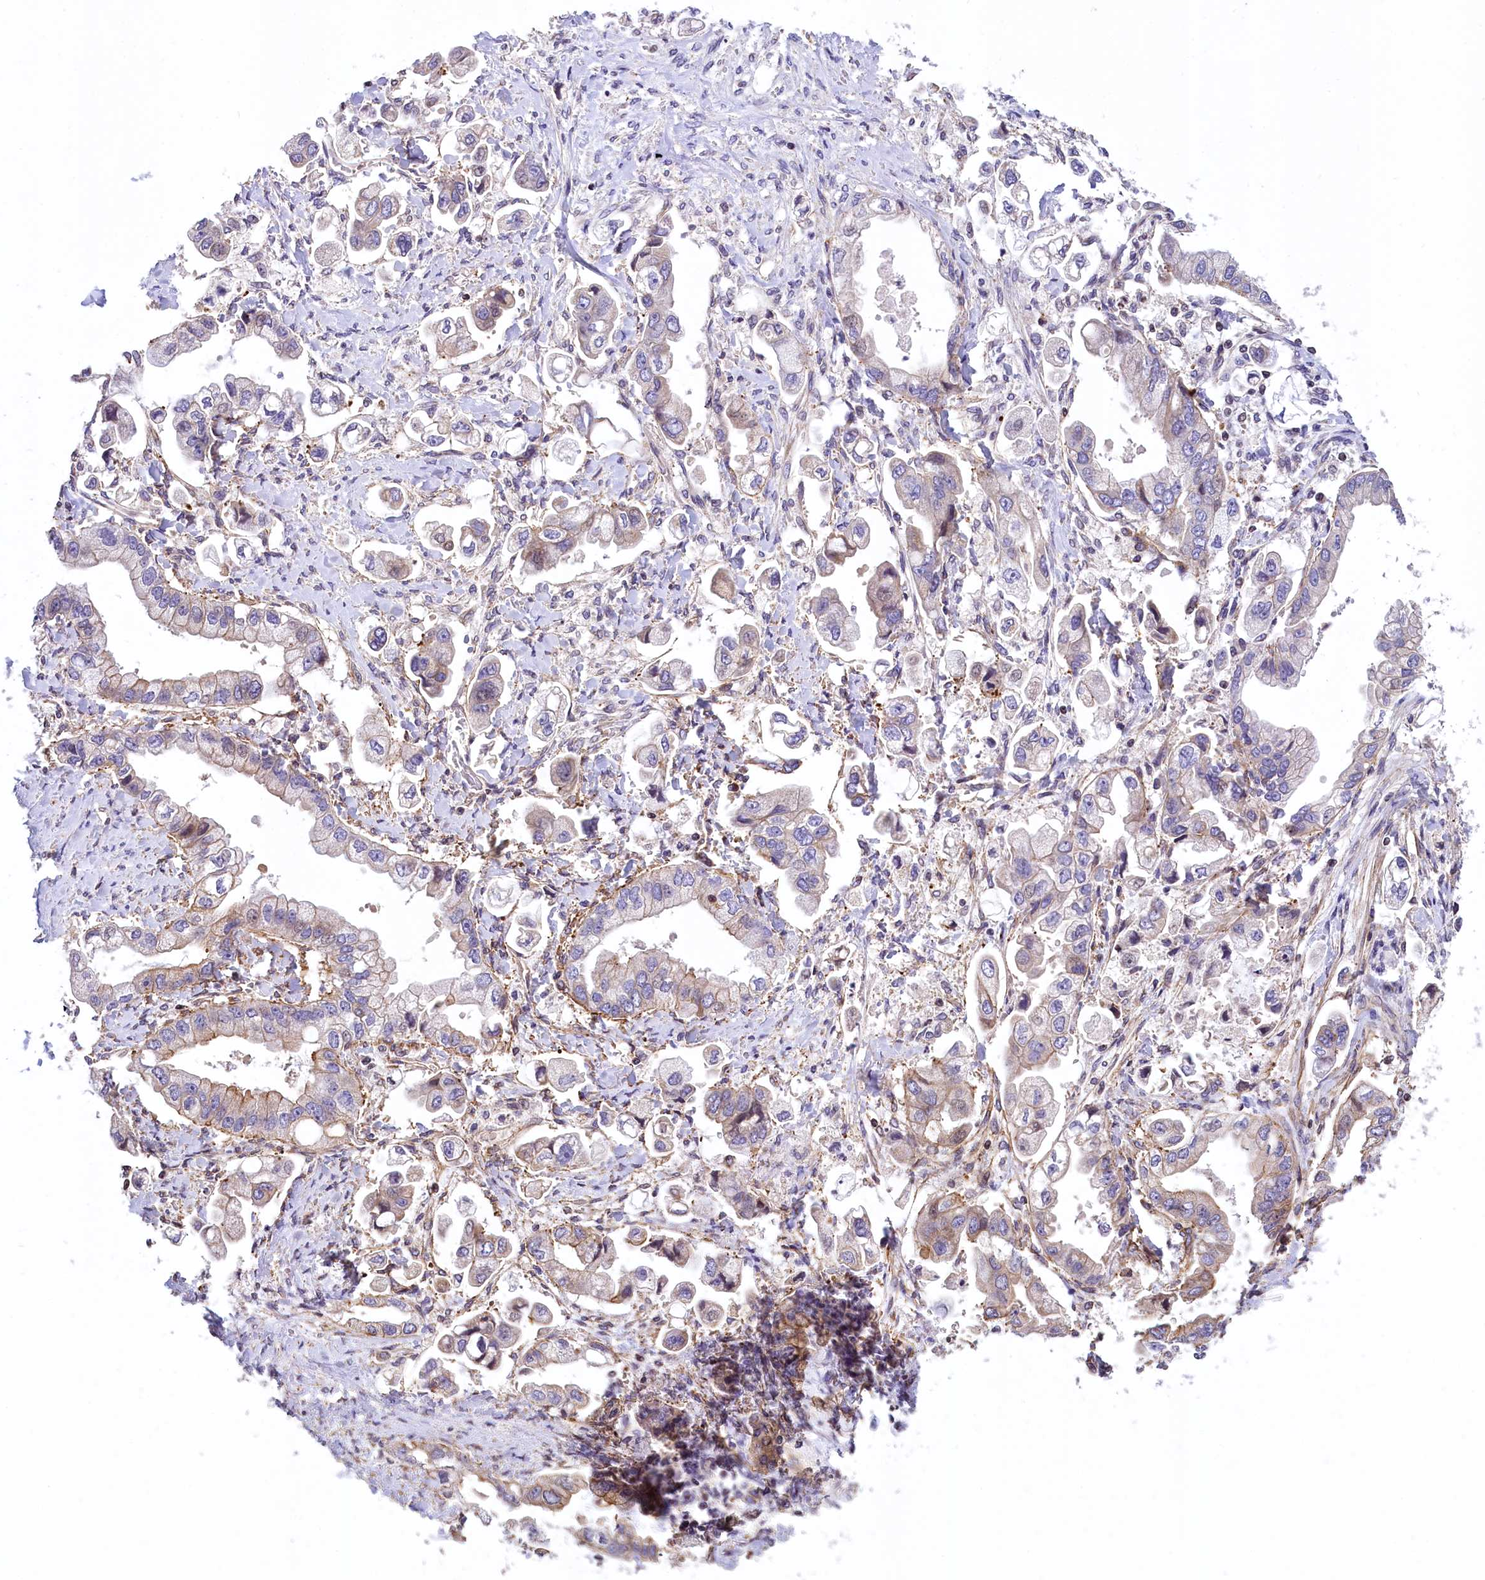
{"staining": {"intensity": "moderate", "quantity": "<25%", "location": "cytoplasmic/membranous"}, "tissue": "stomach cancer", "cell_type": "Tumor cells", "image_type": "cancer", "snomed": [{"axis": "morphology", "description": "Adenocarcinoma, NOS"}, {"axis": "topography", "description": "Stomach"}], "caption": "Stomach adenocarcinoma was stained to show a protein in brown. There is low levels of moderate cytoplasmic/membranous expression in approximately <25% of tumor cells.", "gene": "ZNF2", "patient": {"sex": "male", "age": 62}}